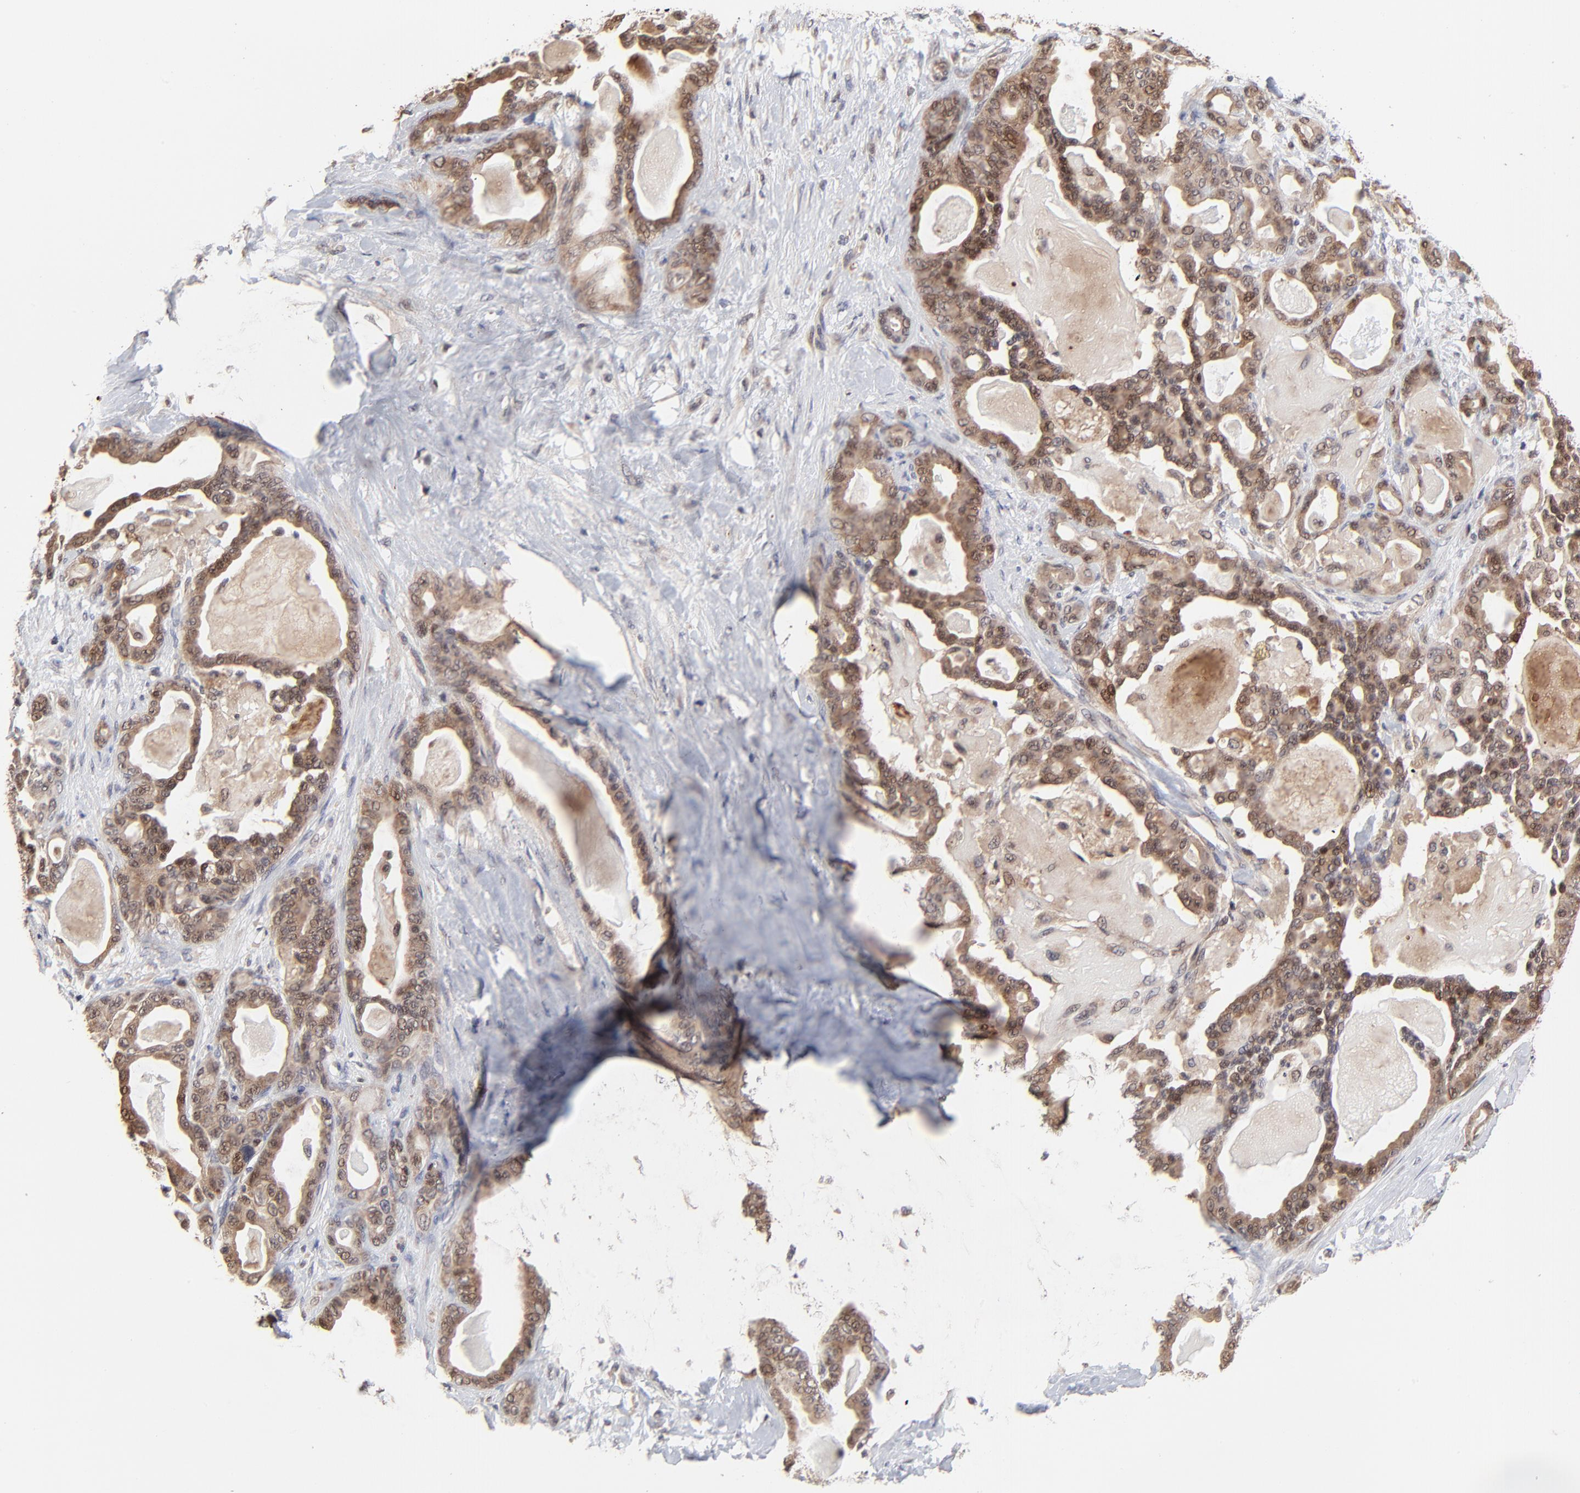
{"staining": {"intensity": "moderate", "quantity": ">75%", "location": "cytoplasmic/membranous"}, "tissue": "pancreatic cancer", "cell_type": "Tumor cells", "image_type": "cancer", "snomed": [{"axis": "morphology", "description": "Adenocarcinoma, NOS"}, {"axis": "topography", "description": "Pancreas"}], "caption": "Protein staining of pancreatic cancer tissue displays moderate cytoplasmic/membranous staining in approximately >75% of tumor cells. (brown staining indicates protein expression, while blue staining denotes nuclei).", "gene": "FRMD8", "patient": {"sex": "male", "age": 63}}